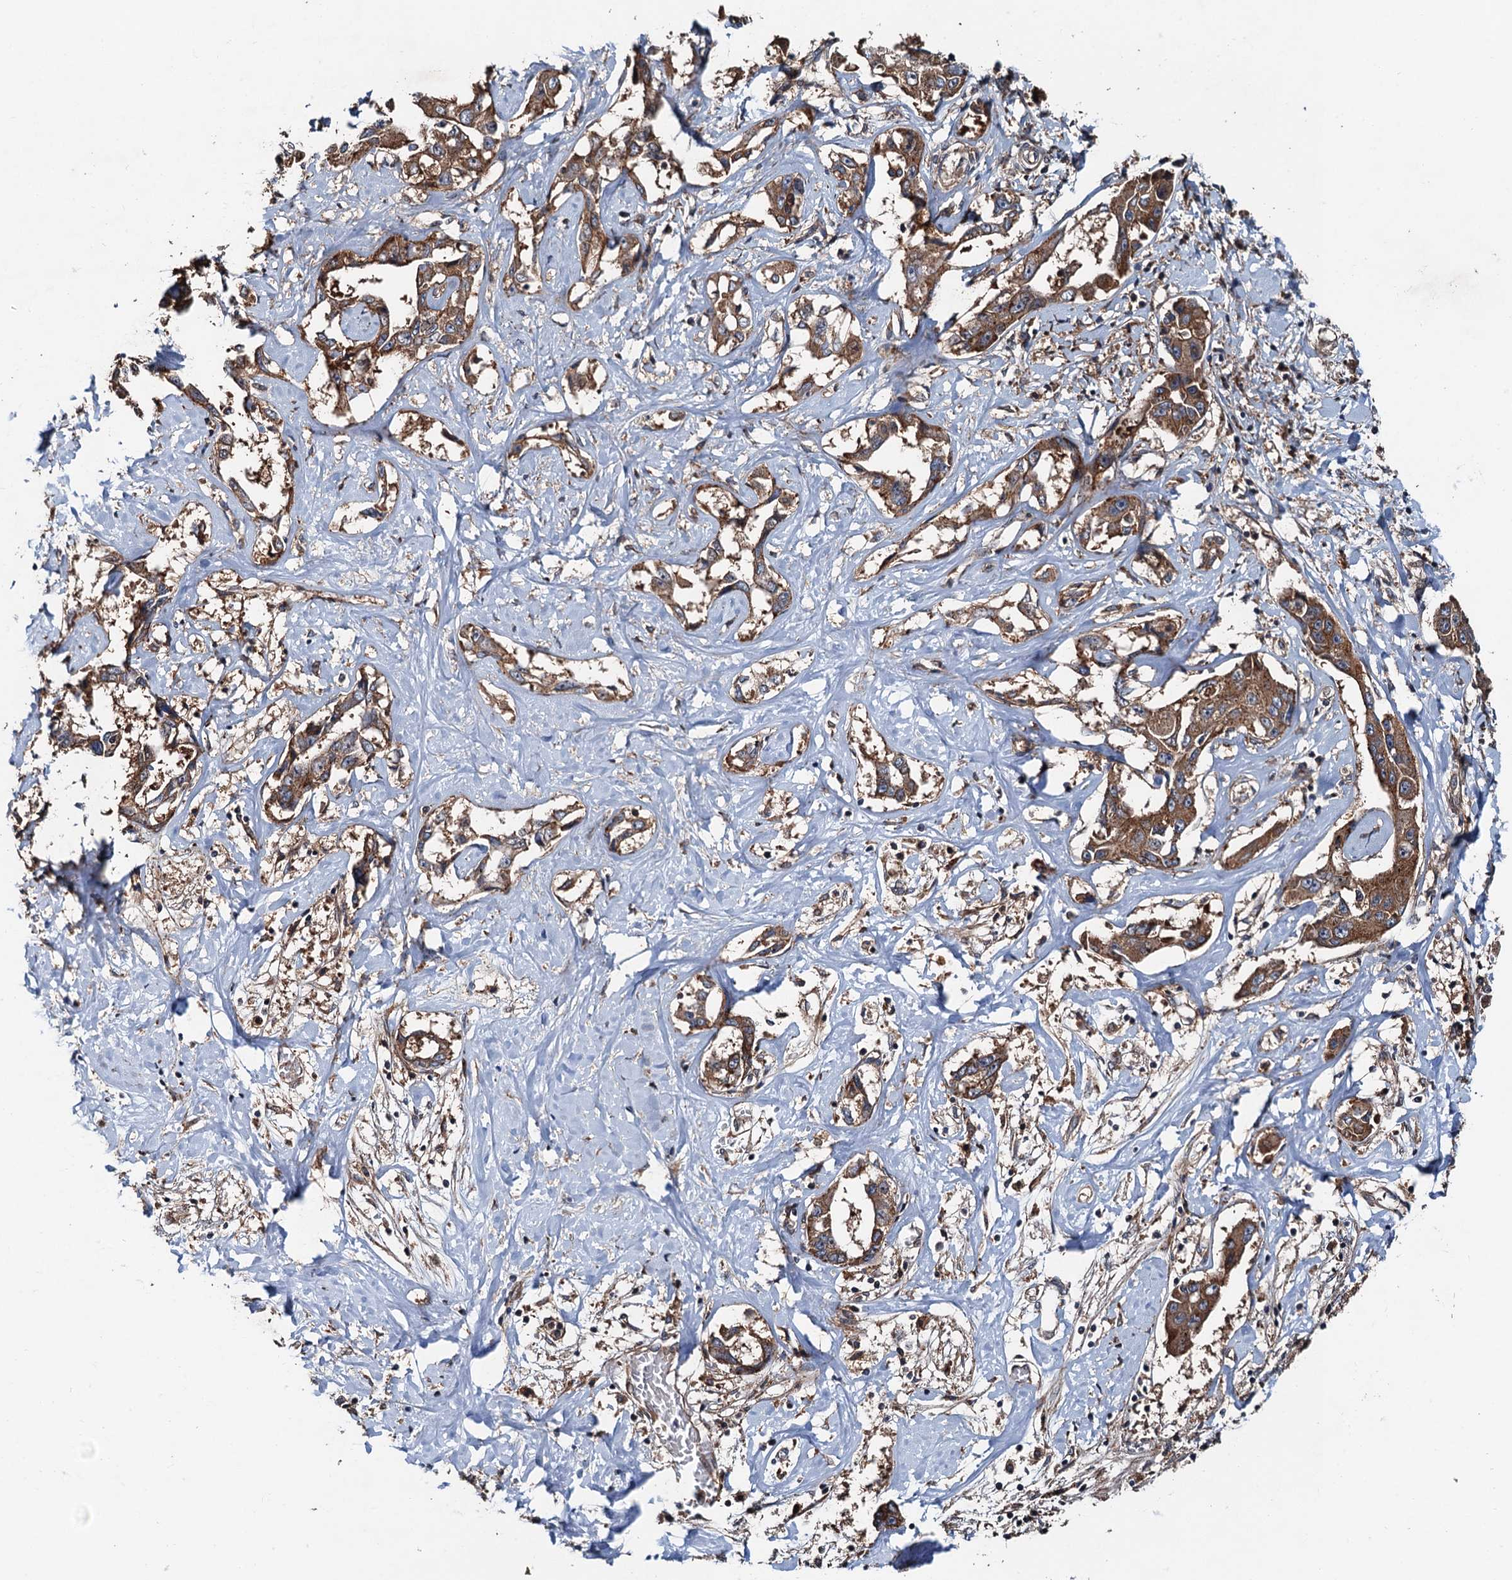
{"staining": {"intensity": "moderate", "quantity": ">75%", "location": "cytoplasmic/membranous"}, "tissue": "liver cancer", "cell_type": "Tumor cells", "image_type": "cancer", "snomed": [{"axis": "morphology", "description": "Cholangiocarcinoma"}, {"axis": "topography", "description": "Liver"}], "caption": "Tumor cells display moderate cytoplasmic/membranous staining in about >75% of cells in cholangiocarcinoma (liver).", "gene": "COG3", "patient": {"sex": "male", "age": 59}}